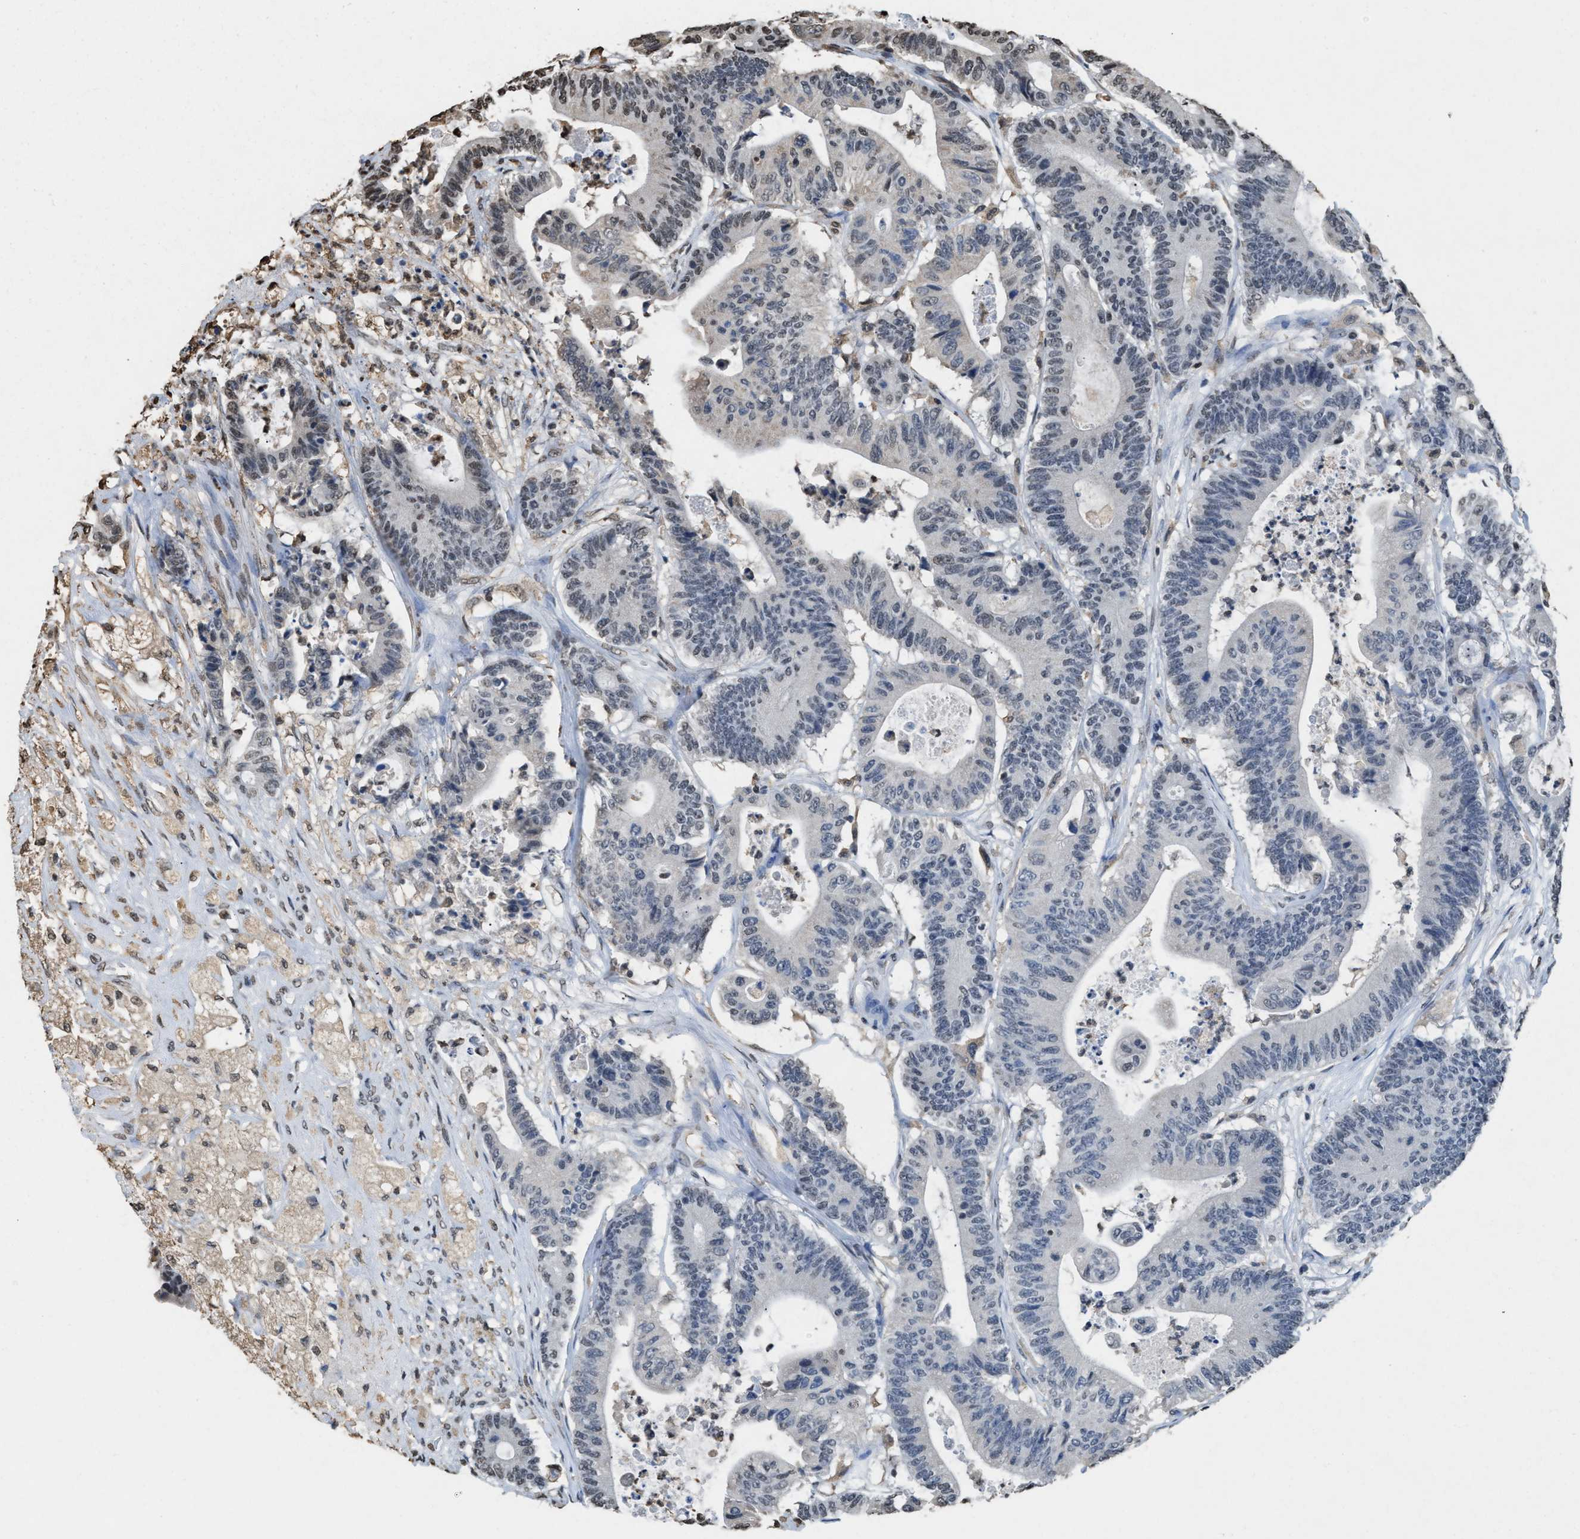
{"staining": {"intensity": "weak", "quantity": "<25%", "location": "nuclear"}, "tissue": "colorectal cancer", "cell_type": "Tumor cells", "image_type": "cancer", "snomed": [{"axis": "morphology", "description": "Adenocarcinoma, NOS"}, {"axis": "topography", "description": "Colon"}], "caption": "High magnification brightfield microscopy of colorectal cancer stained with DAB (3,3'-diaminobenzidine) (brown) and counterstained with hematoxylin (blue): tumor cells show no significant expression.", "gene": "NUP88", "patient": {"sex": "female", "age": 84}}